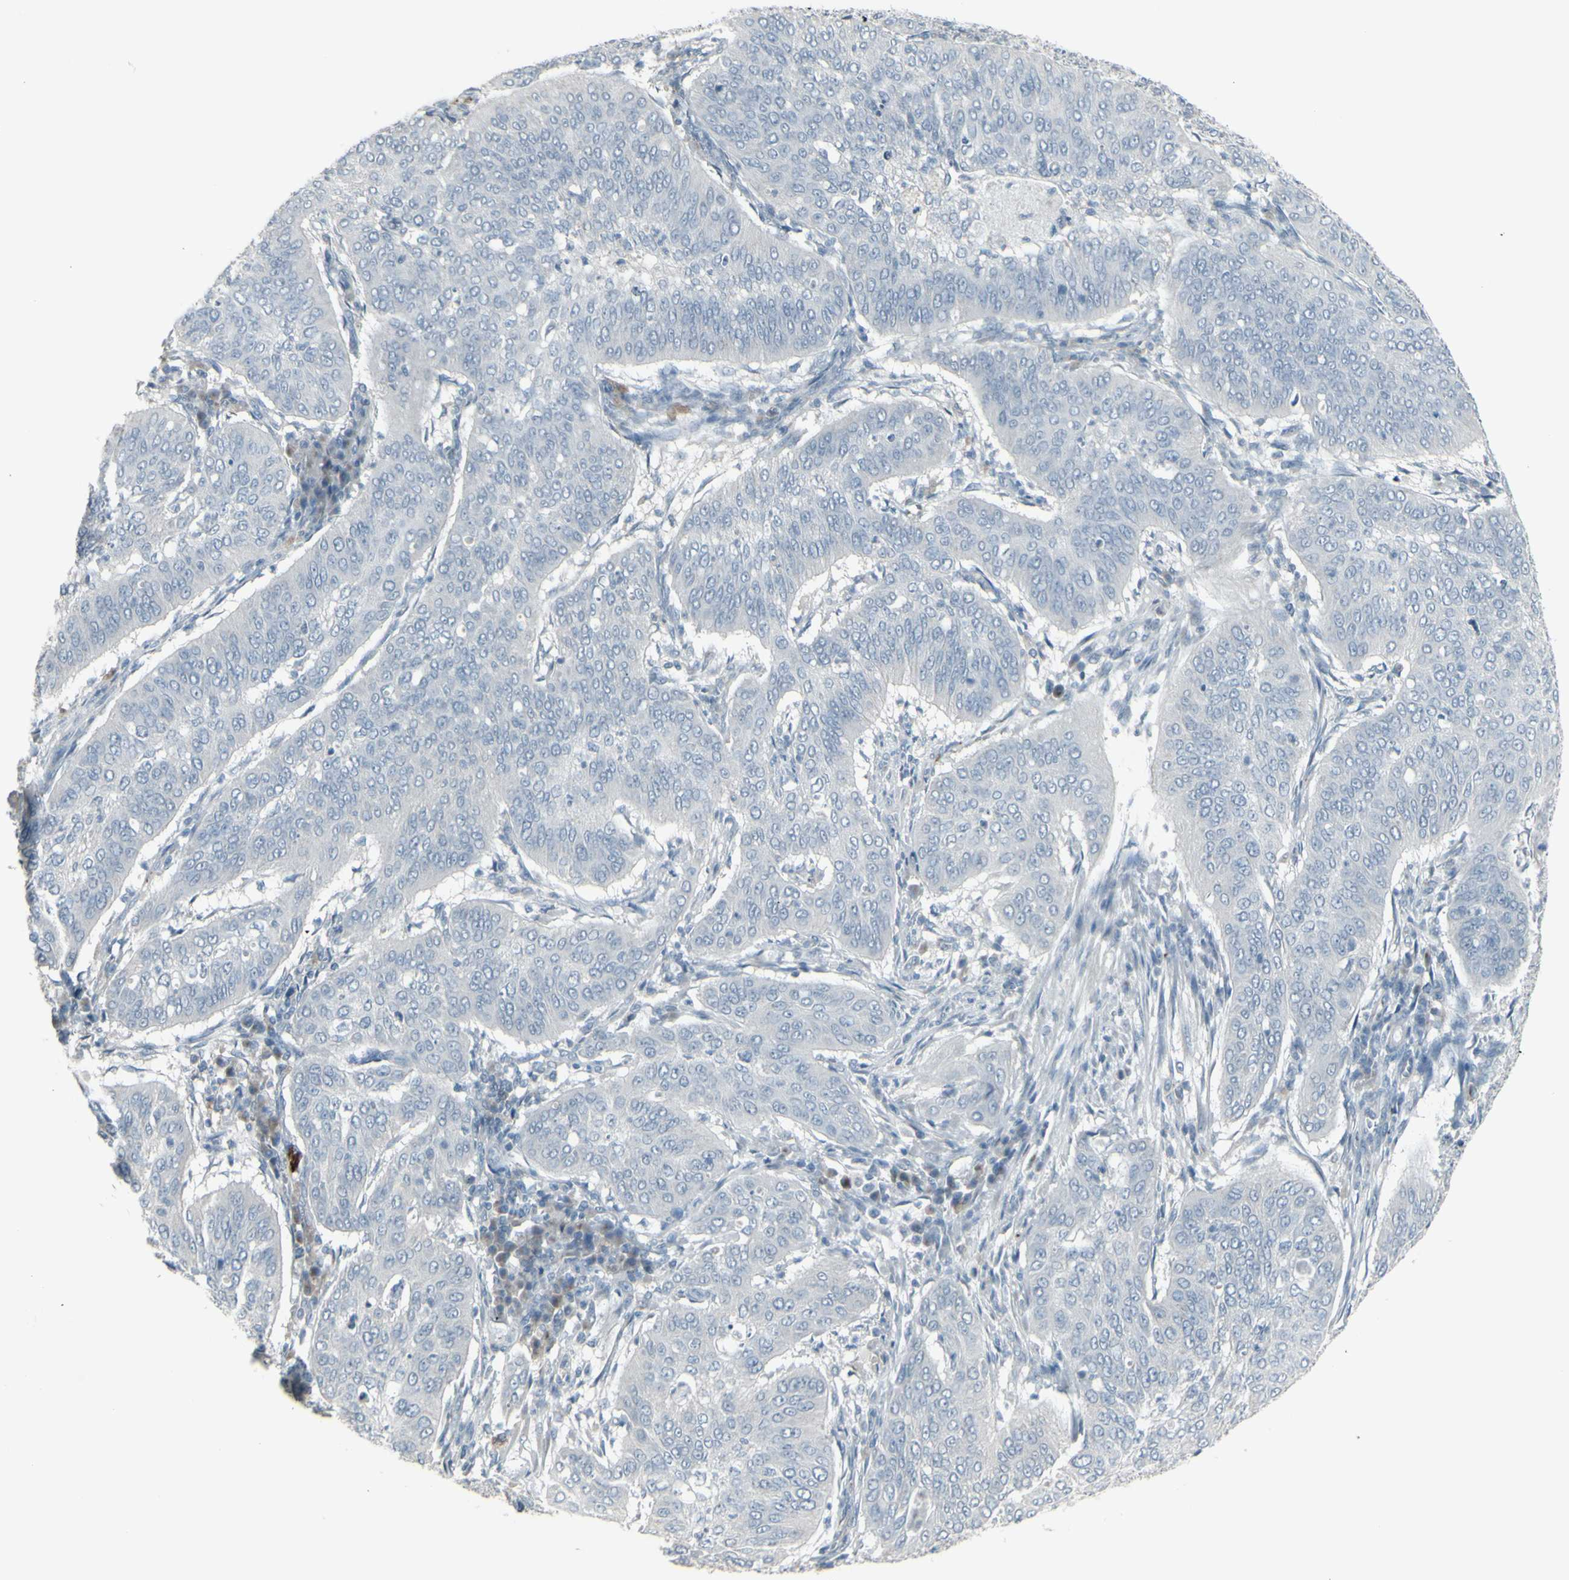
{"staining": {"intensity": "negative", "quantity": "none", "location": "none"}, "tissue": "cervical cancer", "cell_type": "Tumor cells", "image_type": "cancer", "snomed": [{"axis": "morphology", "description": "Normal tissue, NOS"}, {"axis": "morphology", "description": "Squamous cell carcinoma, NOS"}, {"axis": "topography", "description": "Cervix"}], "caption": "Immunohistochemistry of cervical cancer shows no positivity in tumor cells.", "gene": "CD79B", "patient": {"sex": "female", "age": 39}}